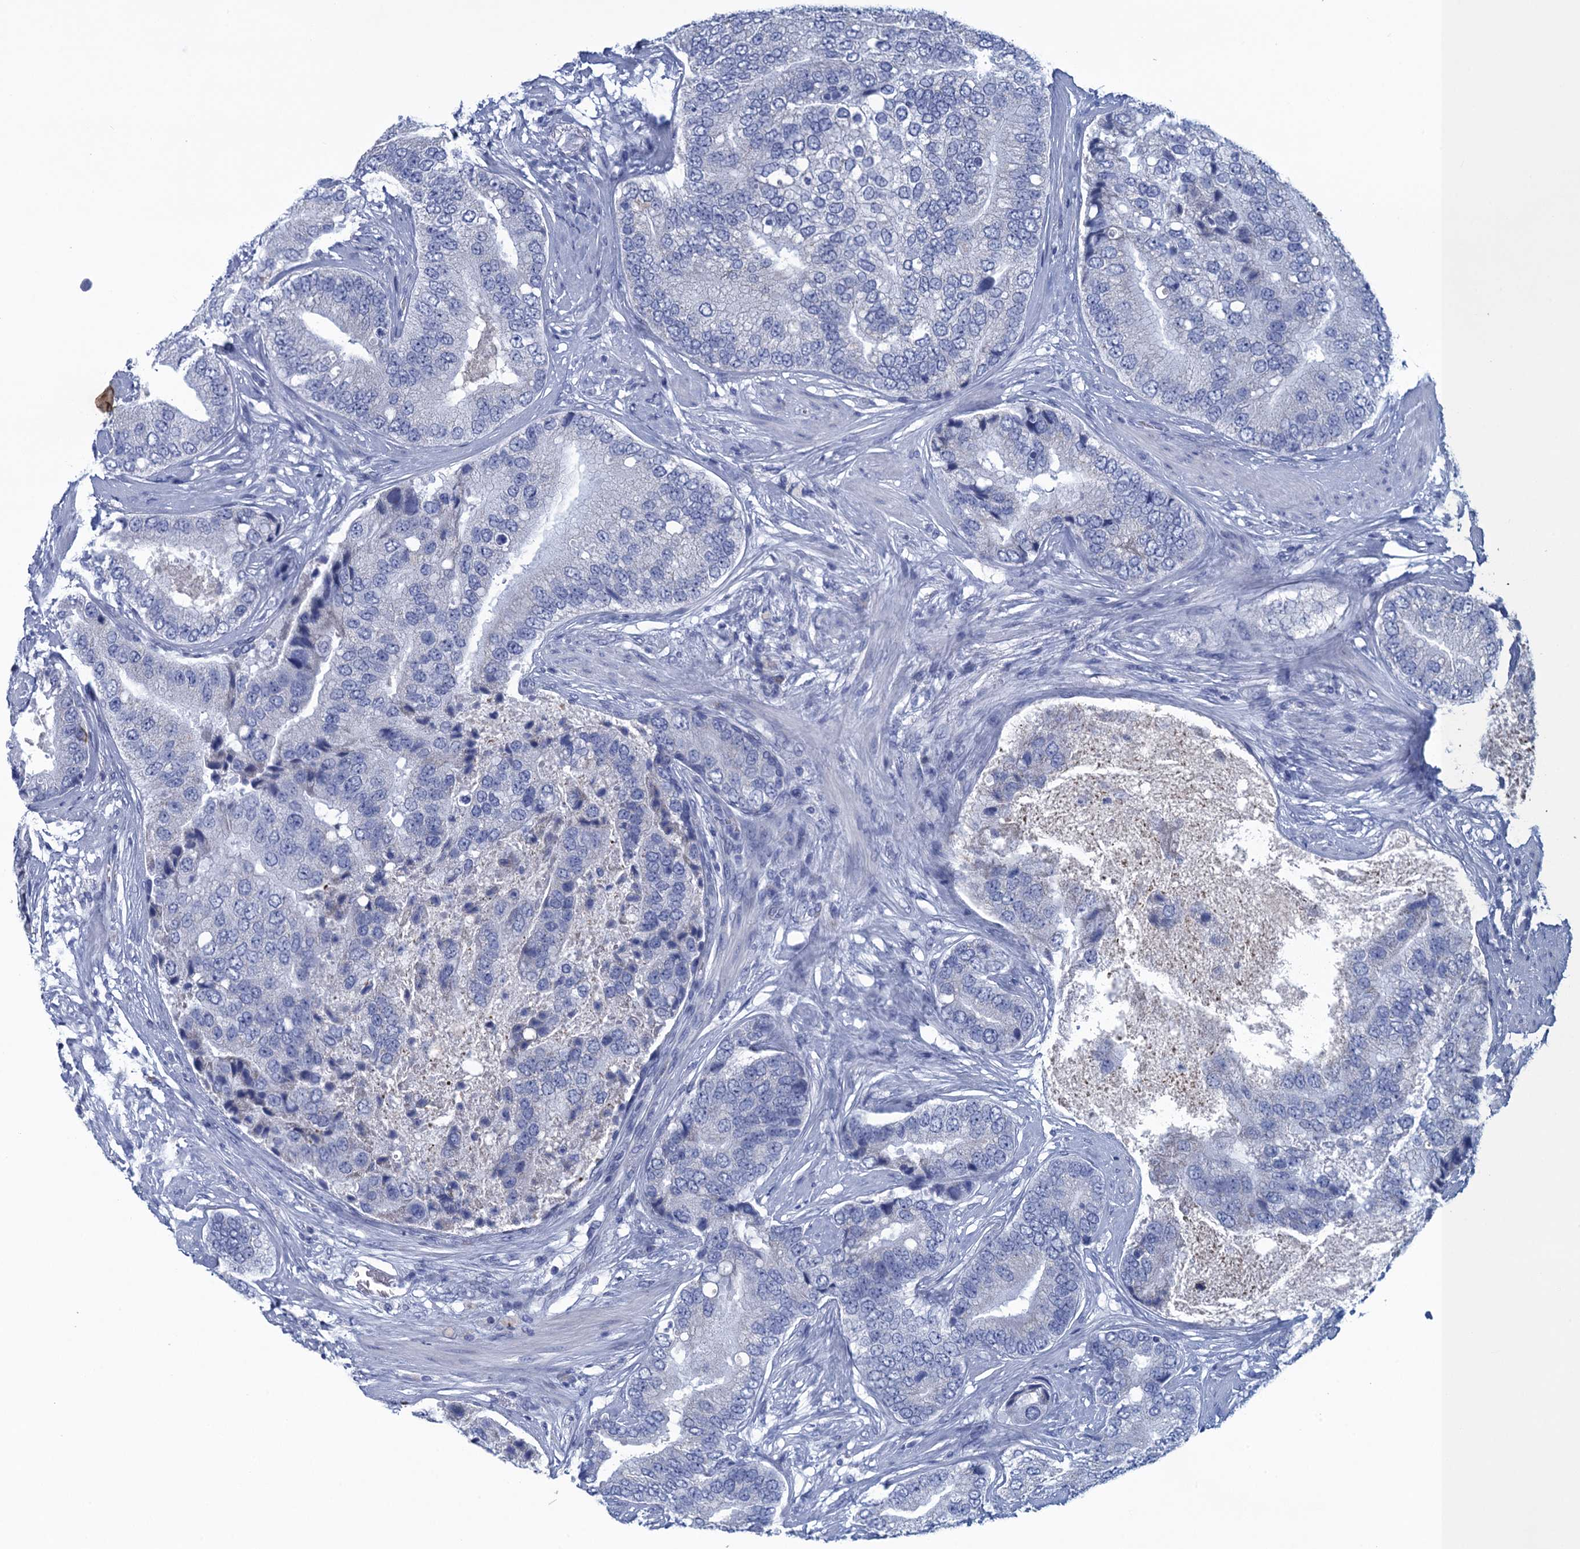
{"staining": {"intensity": "negative", "quantity": "none", "location": "none"}, "tissue": "prostate cancer", "cell_type": "Tumor cells", "image_type": "cancer", "snomed": [{"axis": "morphology", "description": "Adenocarcinoma, High grade"}, {"axis": "topography", "description": "Prostate"}], "caption": "There is no significant expression in tumor cells of prostate cancer (high-grade adenocarcinoma).", "gene": "SCEL", "patient": {"sex": "male", "age": 70}}